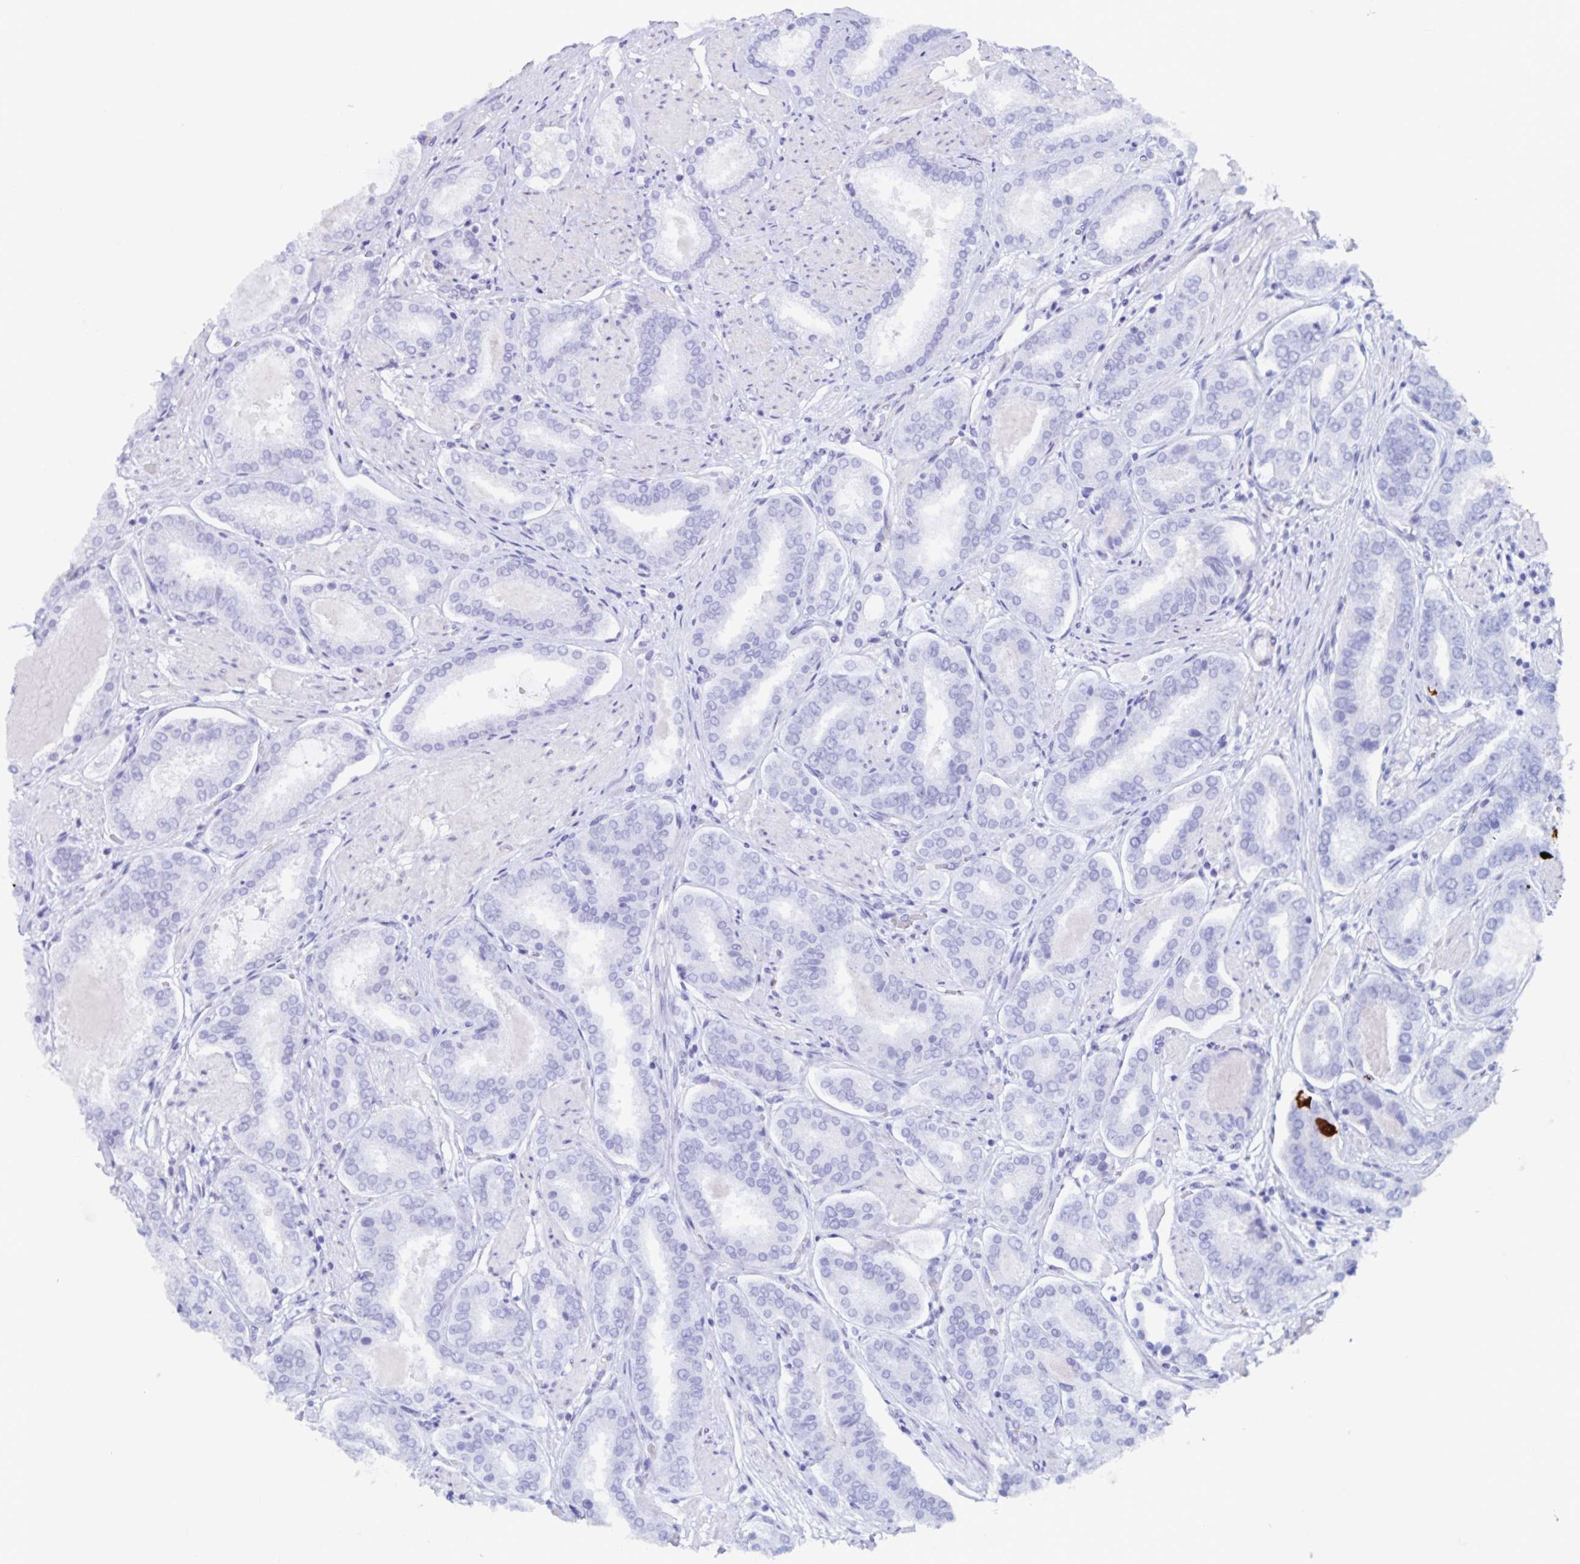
{"staining": {"intensity": "negative", "quantity": "none", "location": "none"}, "tissue": "prostate cancer", "cell_type": "Tumor cells", "image_type": "cancer", "snomed": [{"axis": "morphology", "description": "Adenocarcinoma, High grade"}, {"axis": "topography", "description": "Prostate"}], "caption": "A high-resolution photomicrograph shows immunohistochemistry (IHC) staining of high-grade adenocarcinoma (prostate), which demonstrates no significant staining in tumor cells.", "gene": "GPR137", "patient": {"sex": "male", "age": 63}}